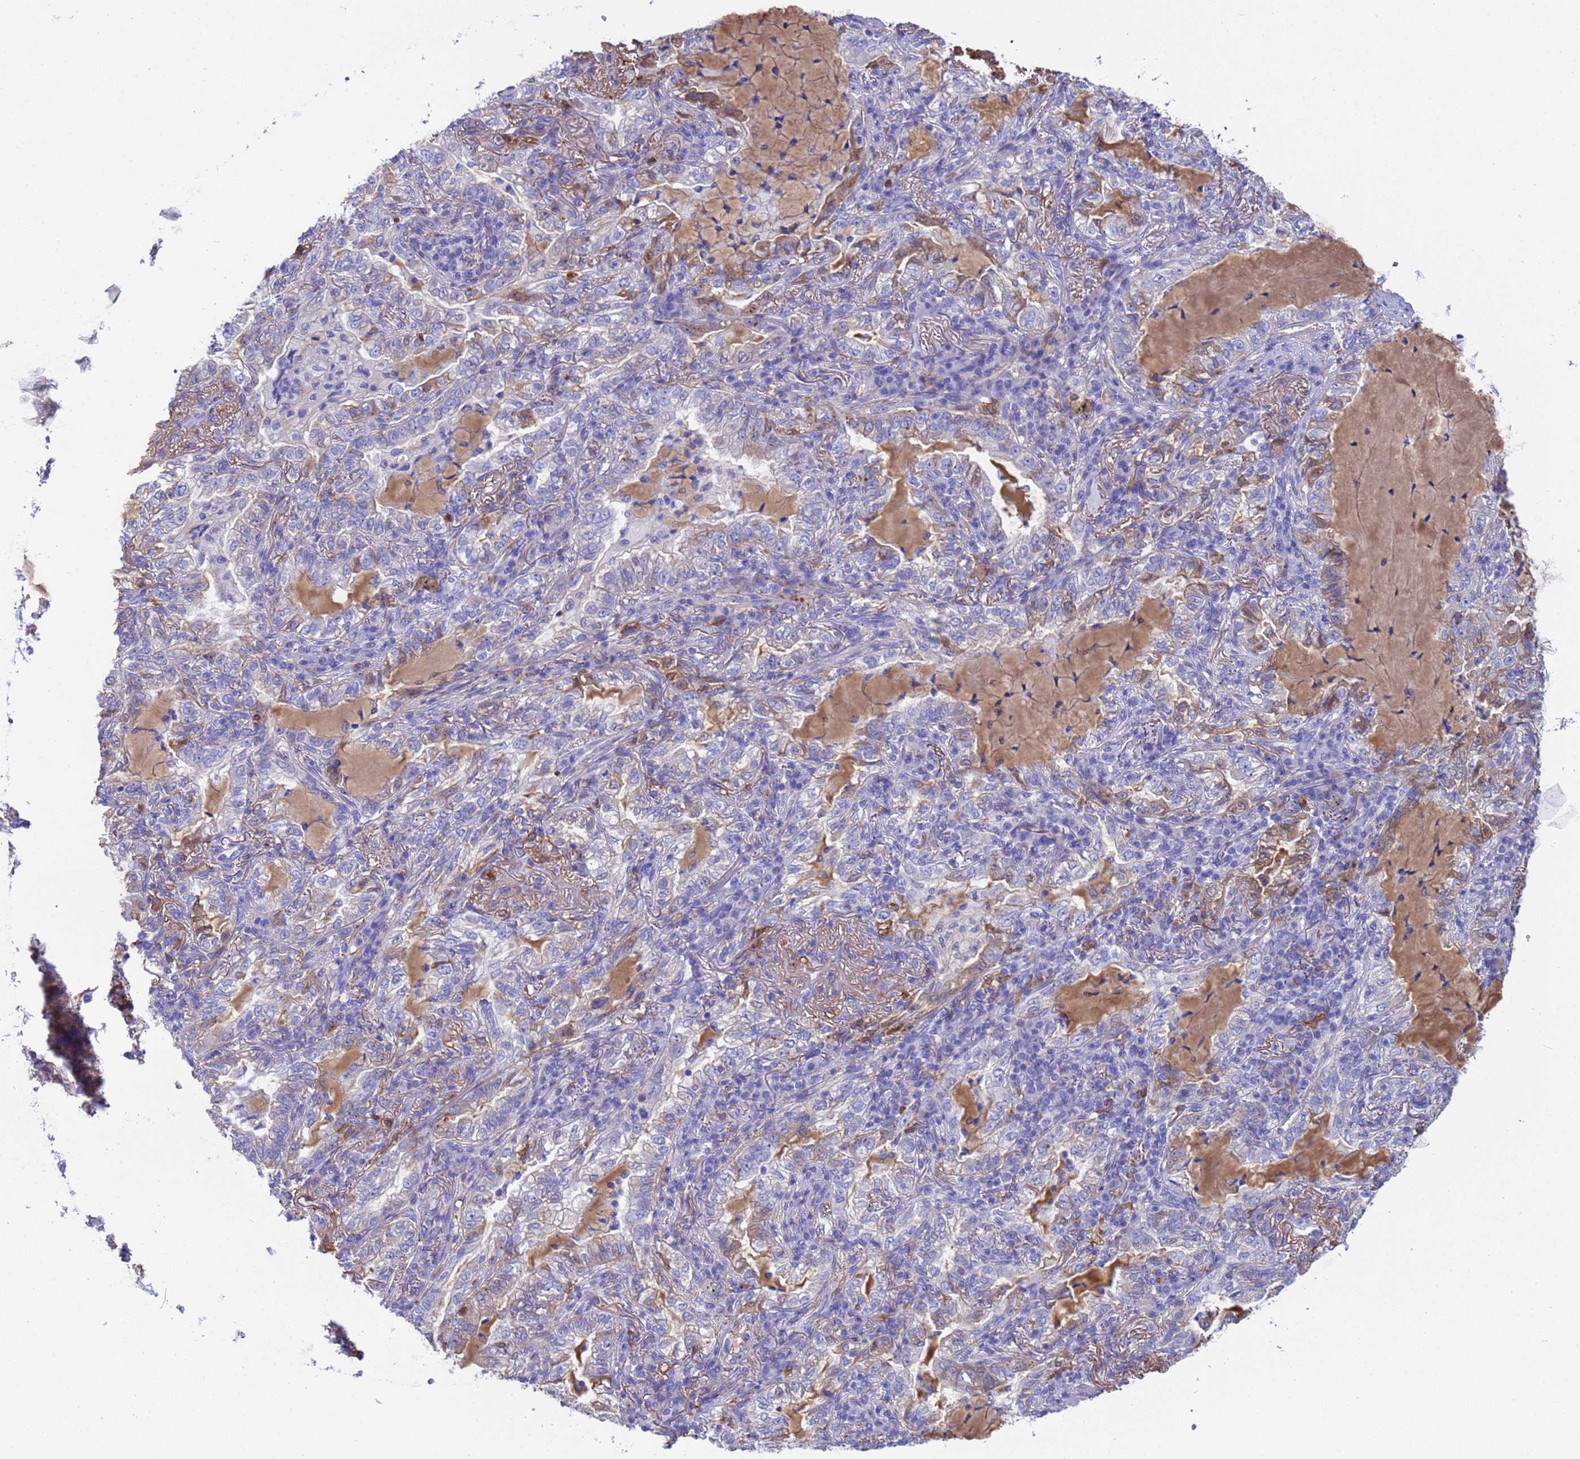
{"staining": {"intensity": "negative", "quantity": "none", "location": "none"}, "tissue": "lung cancer", "cell_type": "Tumor cells", "image_type": "cancer", "snomed": [{"axis": "morphology", "description": "Adenocarcinoma, NOS"}, {"axis": "topography", "description": "Lung"}], "caption": "Lung adenocarcinoma was stained to show a protein in brown. There is no significant expression in tumor cells.", "gene": "H1-7", "patient": {"sex": "female", "age": 73}}